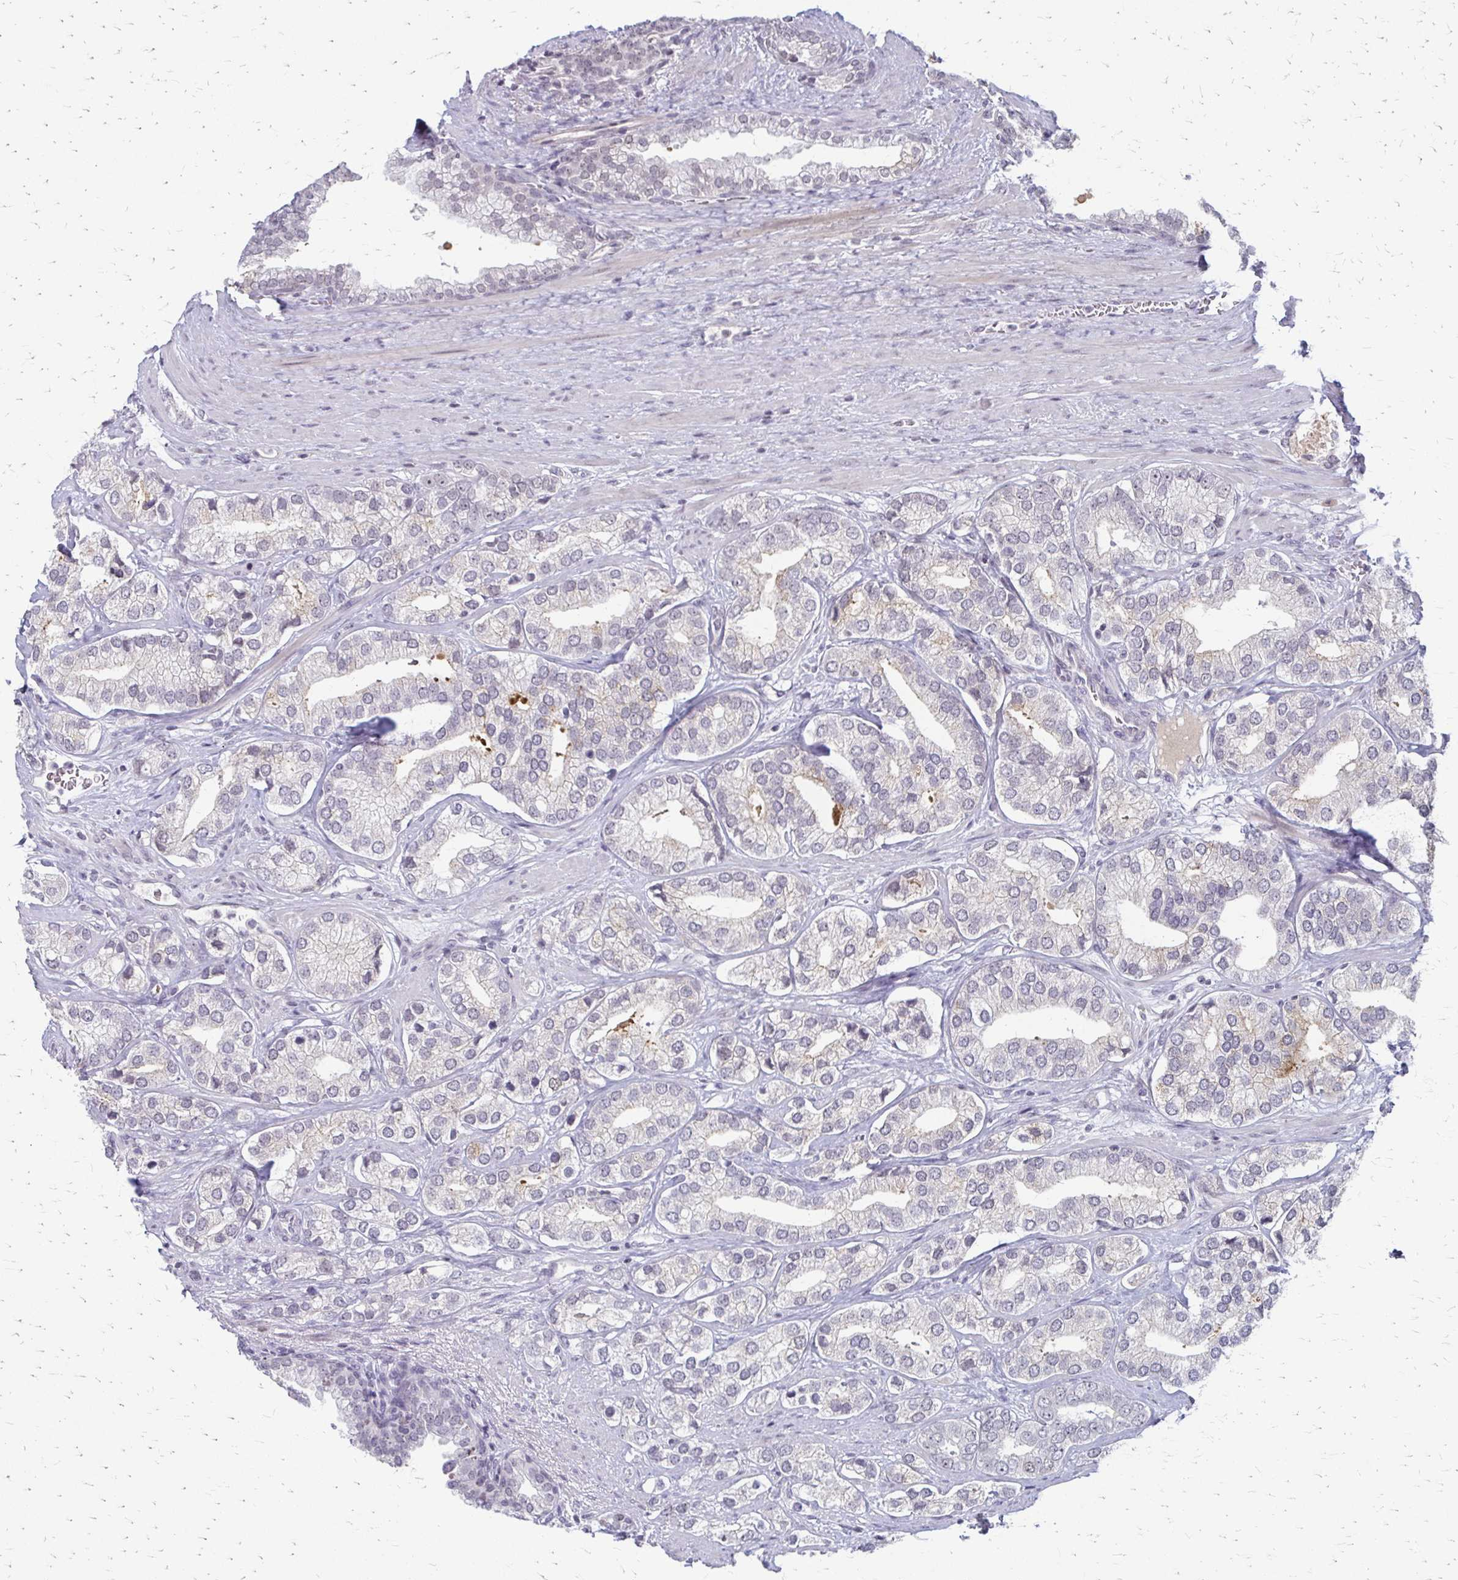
{"staining": {"intensity": "weak", "quantity": "<25%", "location": "cytoplasmic/membranous"}, "tissue": "prostate cancer", "cell_type": "Tumor cells", "image_type": "cancer", "snomed": [{"axis": "morphology", "description": "Adenocarcinoma, High grade"}, {"axis": "topography", "description": "Prostate"}], "caption": "IHC photomicrograph of human prostate cancer stained for a protein (brown), which reveals no positivity in tumor cells. (DAB (3,3'-diaminobenzidine) immunohistochemistry, high magnification).", "gene": "EED", "patient": {"sex": "male", "age": 58}}